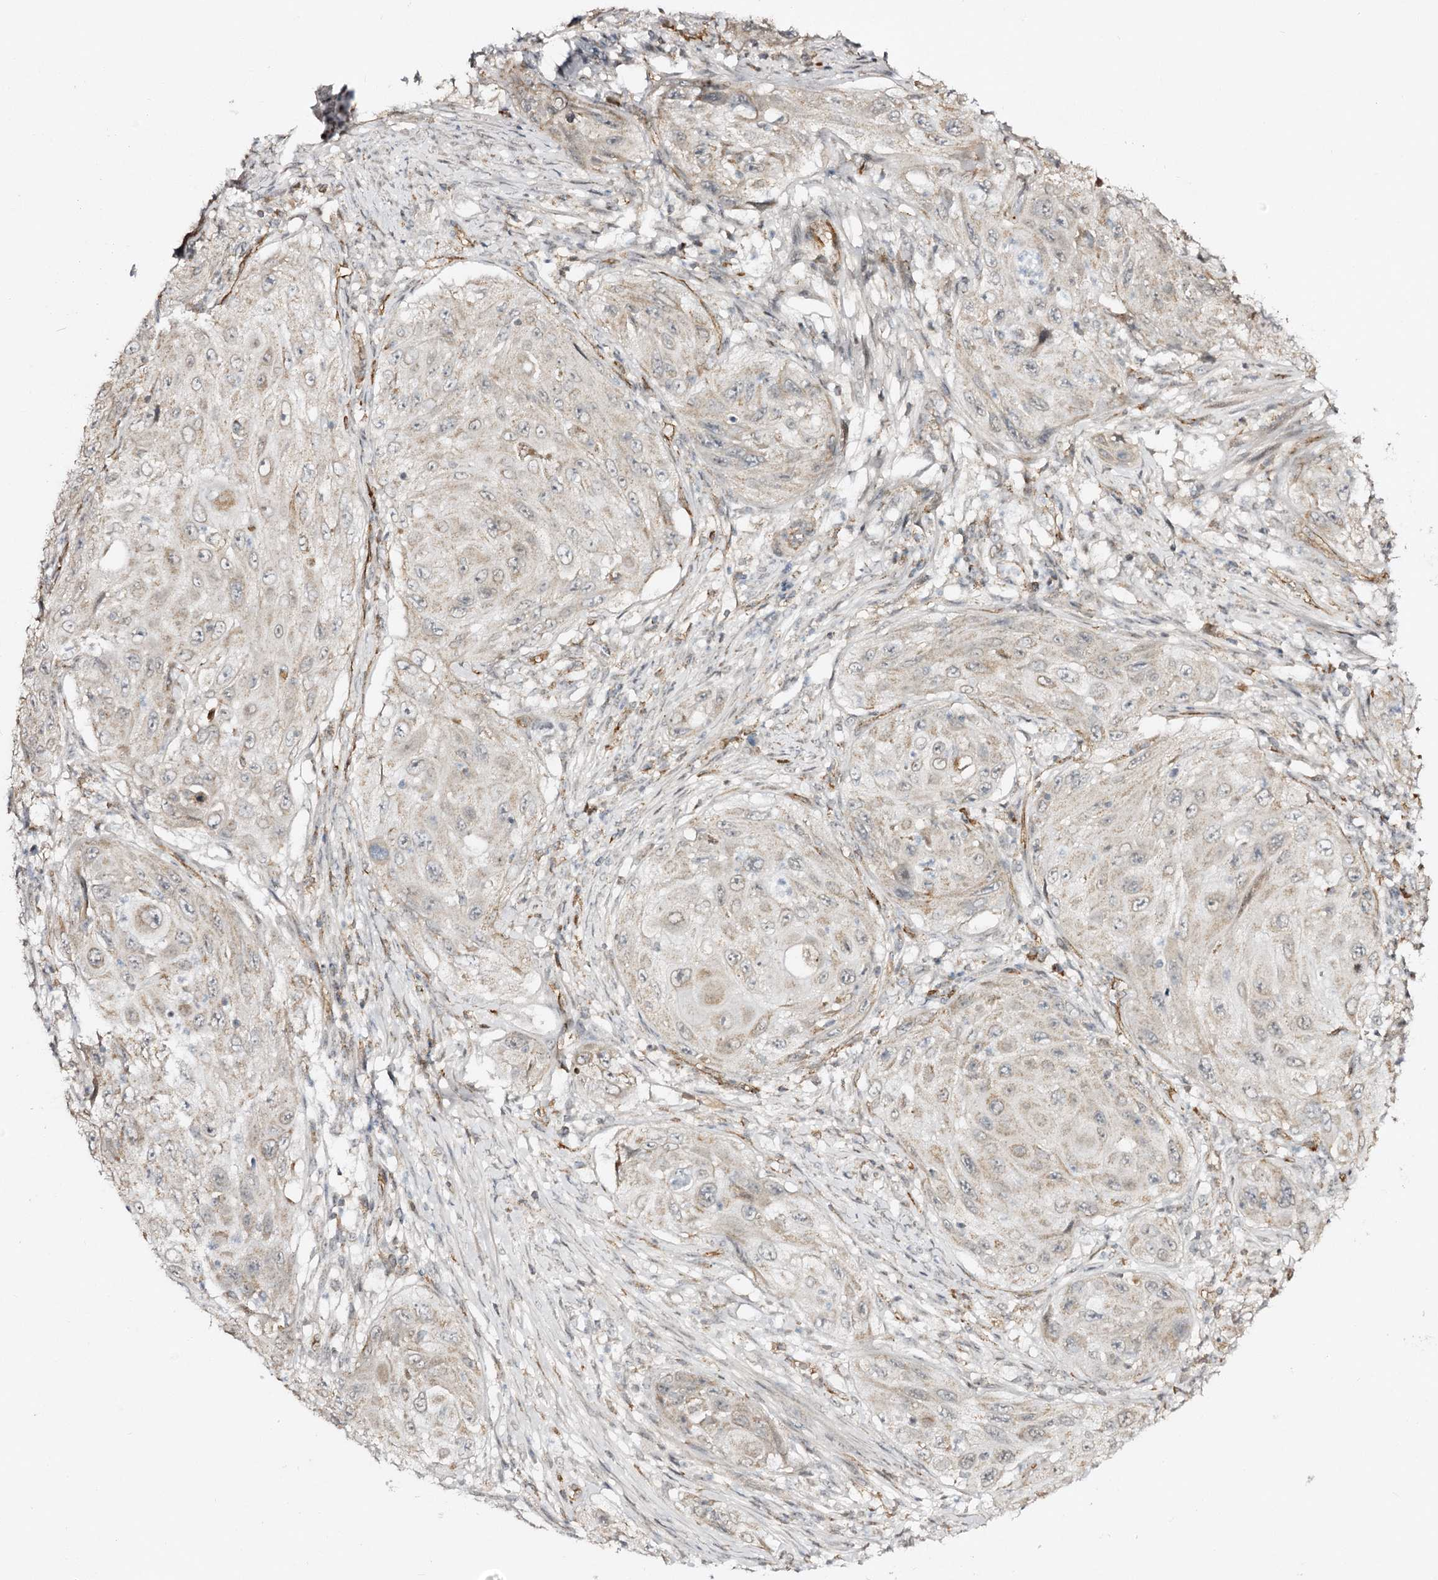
{"staining": {"intensity": "weak", "quantity": "<25%", "location": "cytoplasmic/membranous"}, "tissue": "cervical cancer", "cell_type": "Tumor cells", "image_type": "cancer", "snomed": [{"axis": "morphology", "description": "Squamous cell carcinoma, NOS"}, {"axis": "topography", "description": "Cervix"}], "caption": "High magnification brightfield microscopy of squamous cell carcinoma (cervical) stained with DAB (brown) and counterstained with hematoxylin (blue): tumor cells show no significant expression. The staining is performed using DAB brown chromogen with nuclei counter-stained in using hematoxylin.", "gene": "CBR4", "patient": {"sex": "female", "age": 42}}